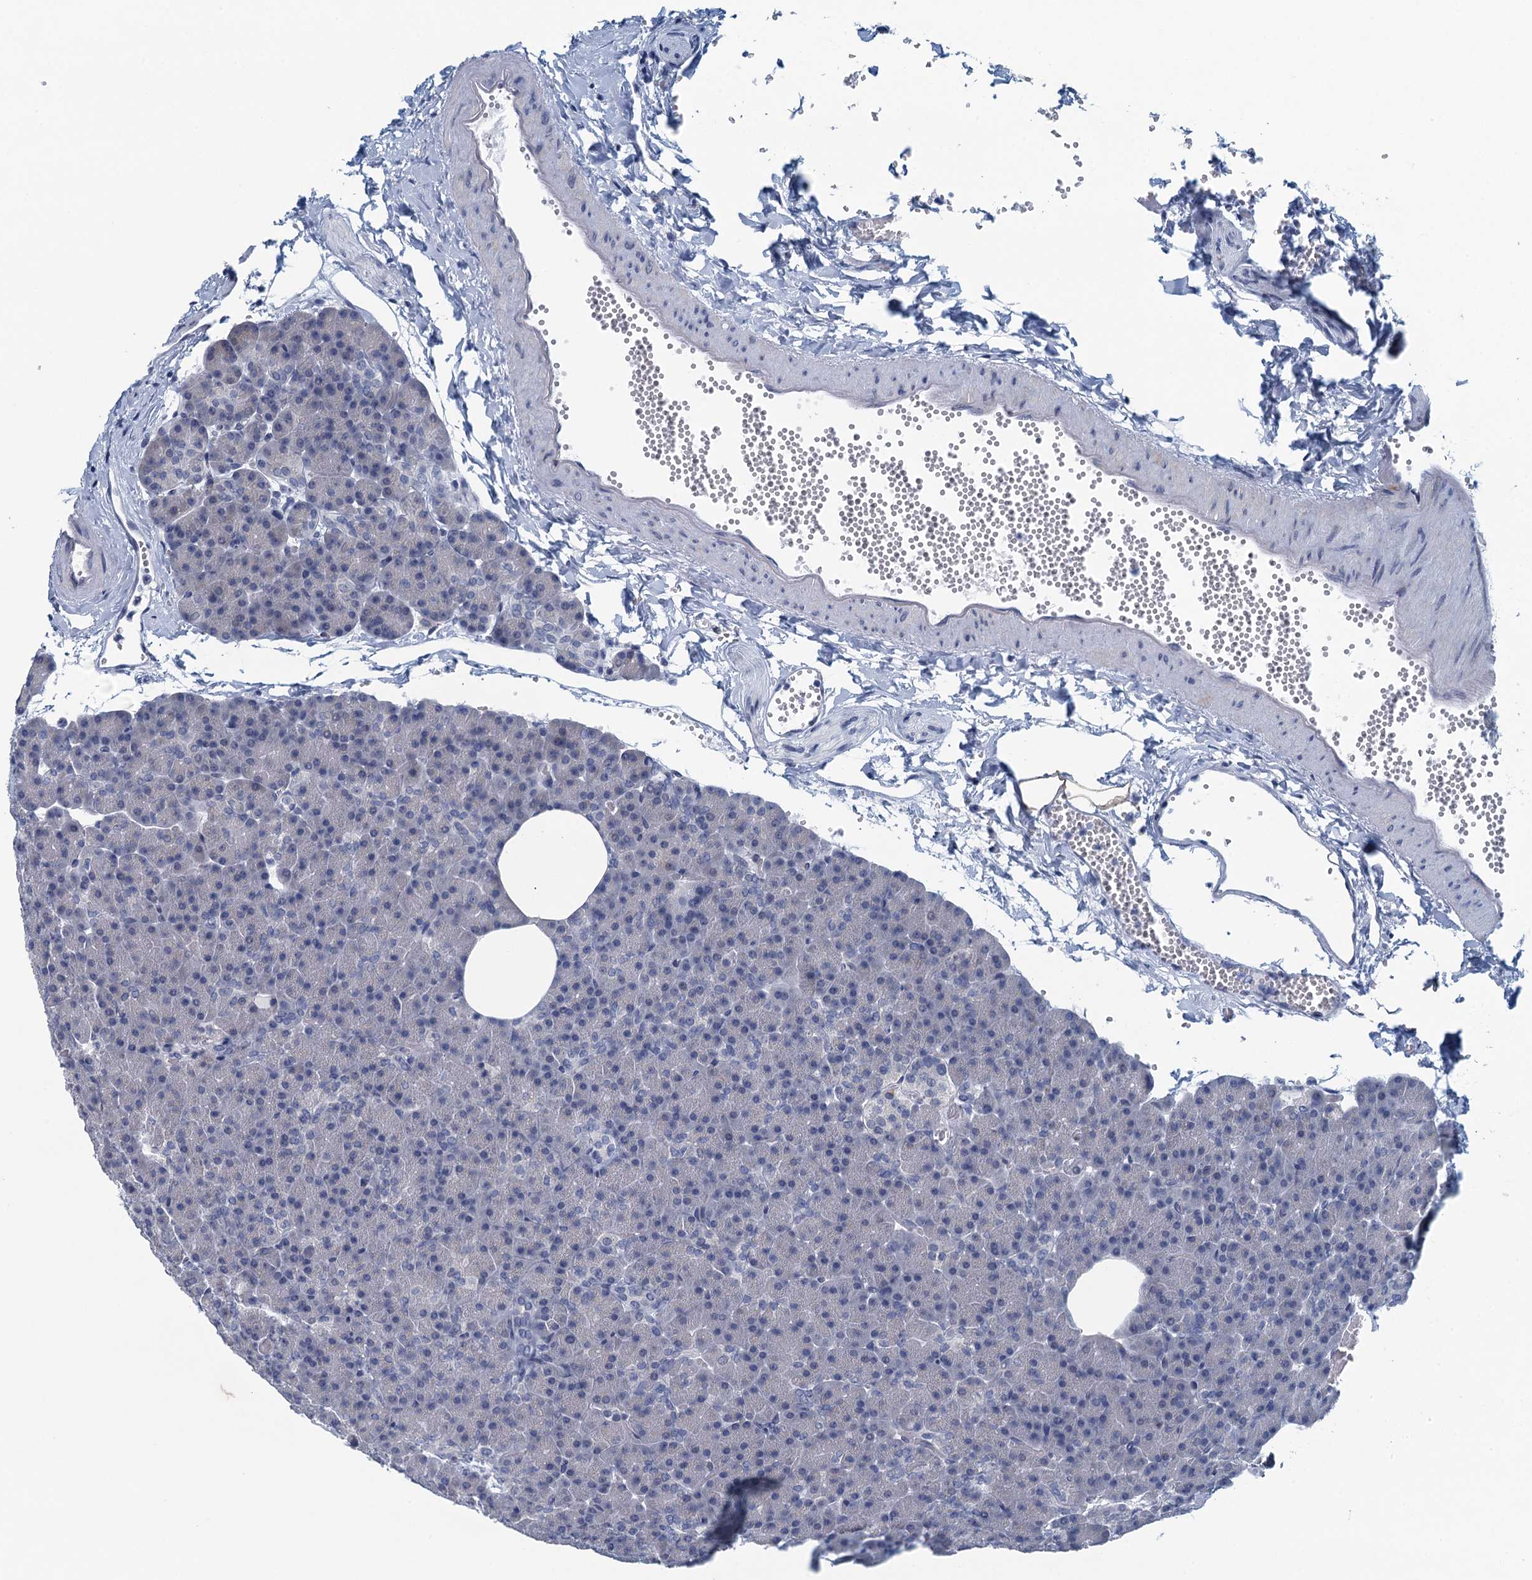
{"staining": {"intensity": "negative", "quantity": "none", "location": "none"}, "tissue": "pancreas", "cell_type": "Exocrine glandular cells", "image_type": "normal", "snomed": [{"axis": "morphology", "description": "Normal tissue, NOS"}, {"axis": "morphology", "description": "Carcinoid, malignant, NOS"}, {"axis": "topography", "description": "Pancreas"}], "caption": "DAB (3,3'-diaminobenzidine) immunohistochemical staining of unremarkable human pancreas displays no significant expression in exocrine glandular cells. (DAB (3,3'-diaminobenzidine) immunohistochemistry (IHC), high magnification).", "gene": "C16orf95", "patient": {"sex": "female", "age": 35}}